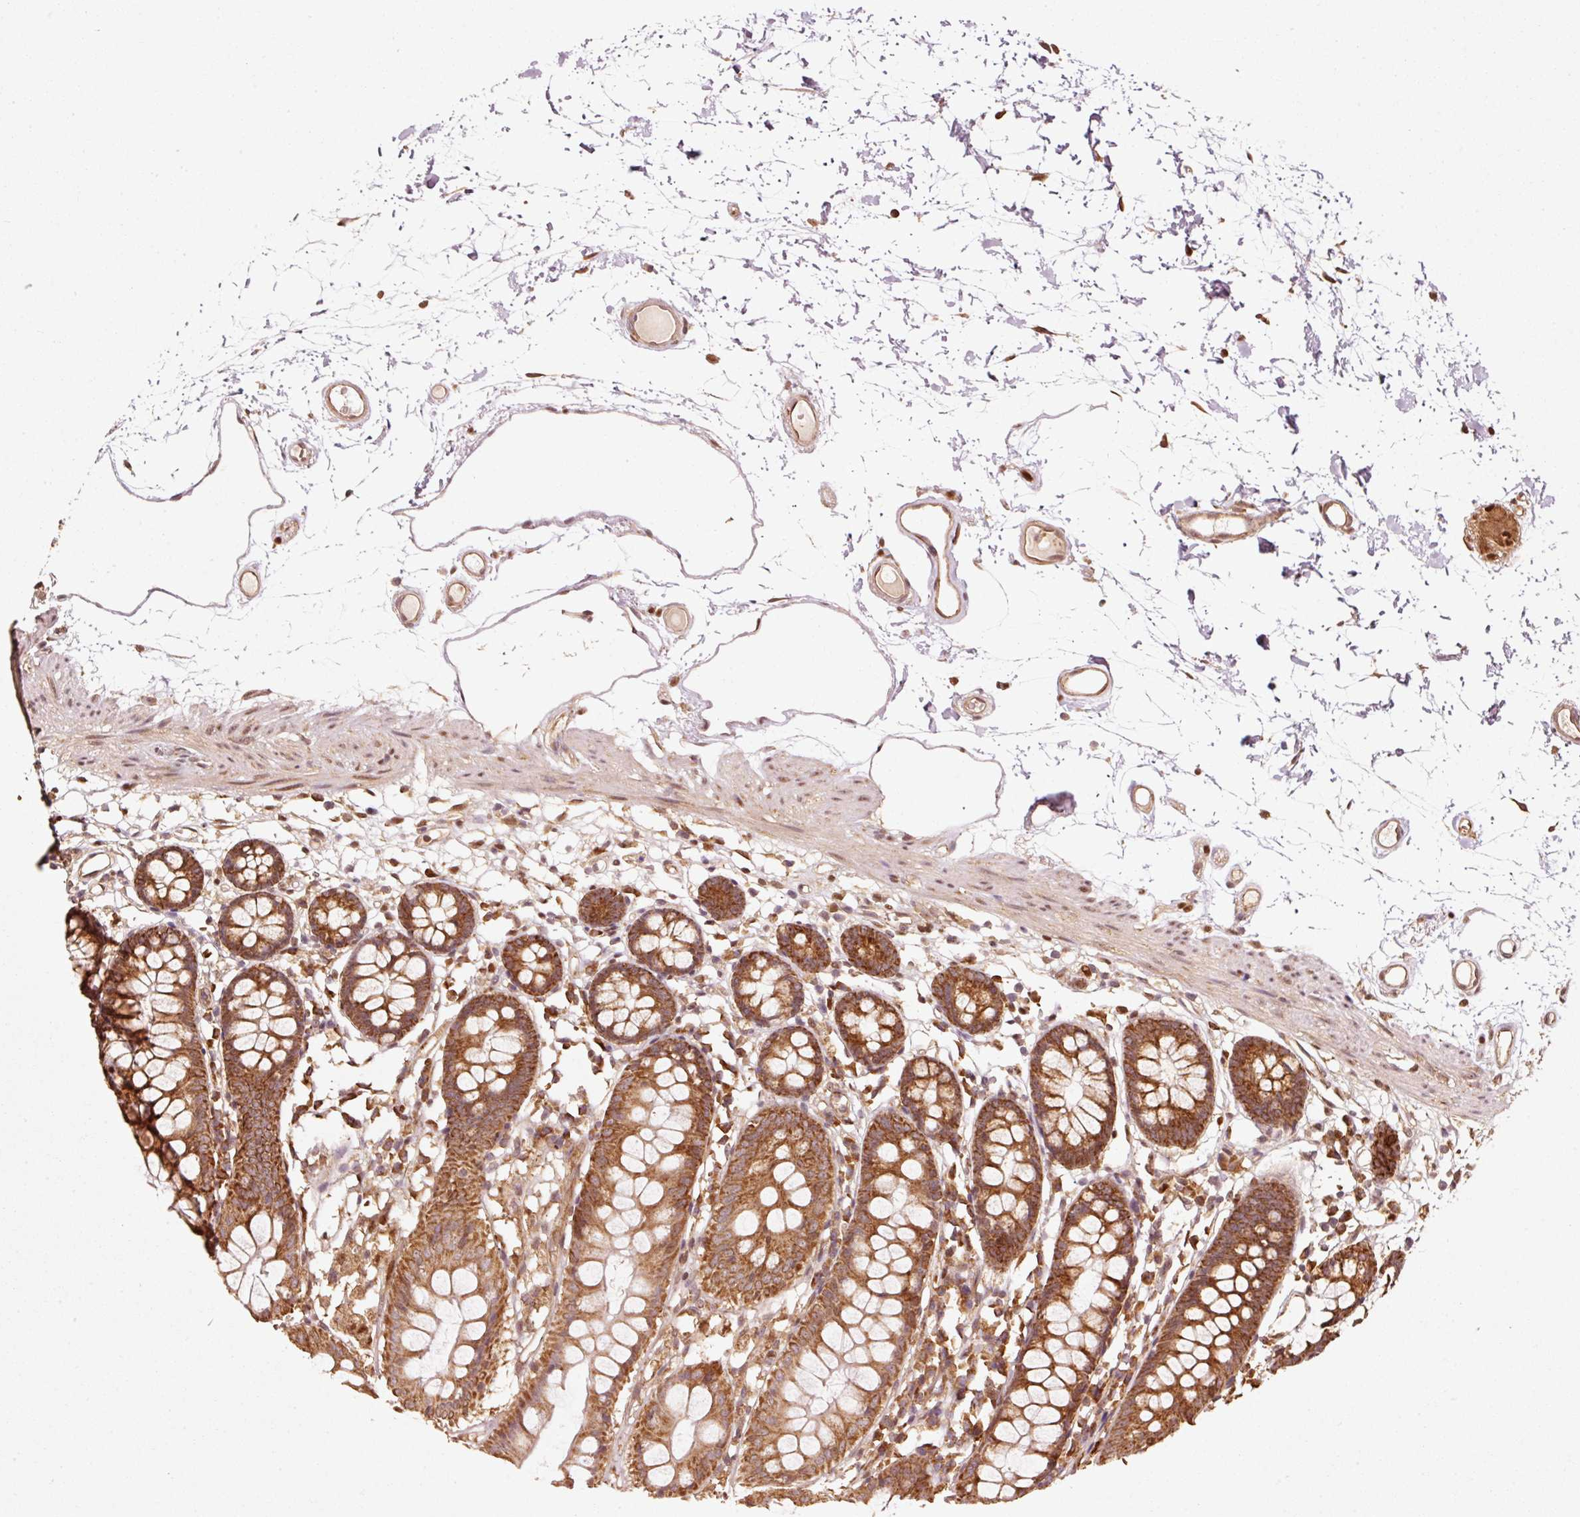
{"staining": {"intensity": "moderate", "quantity": ">75%", "location": "cytoplasmic/membranous"}, "tissue": "colon", "cell_type": "Endothelial cells", "image_type": "normal", "snomed": [{"axis": "morphology", "description": "Normal tissue, NOS"}, {"axis": "topography", "description": "Colon"}], "caption": "A histopathology image of human colon stained for a protein displays moderate cytoplasmic/membranous brown staining in endothelial cells.", "gene": "MRPL16", "patient": {"sex": "female", "age": 84}}